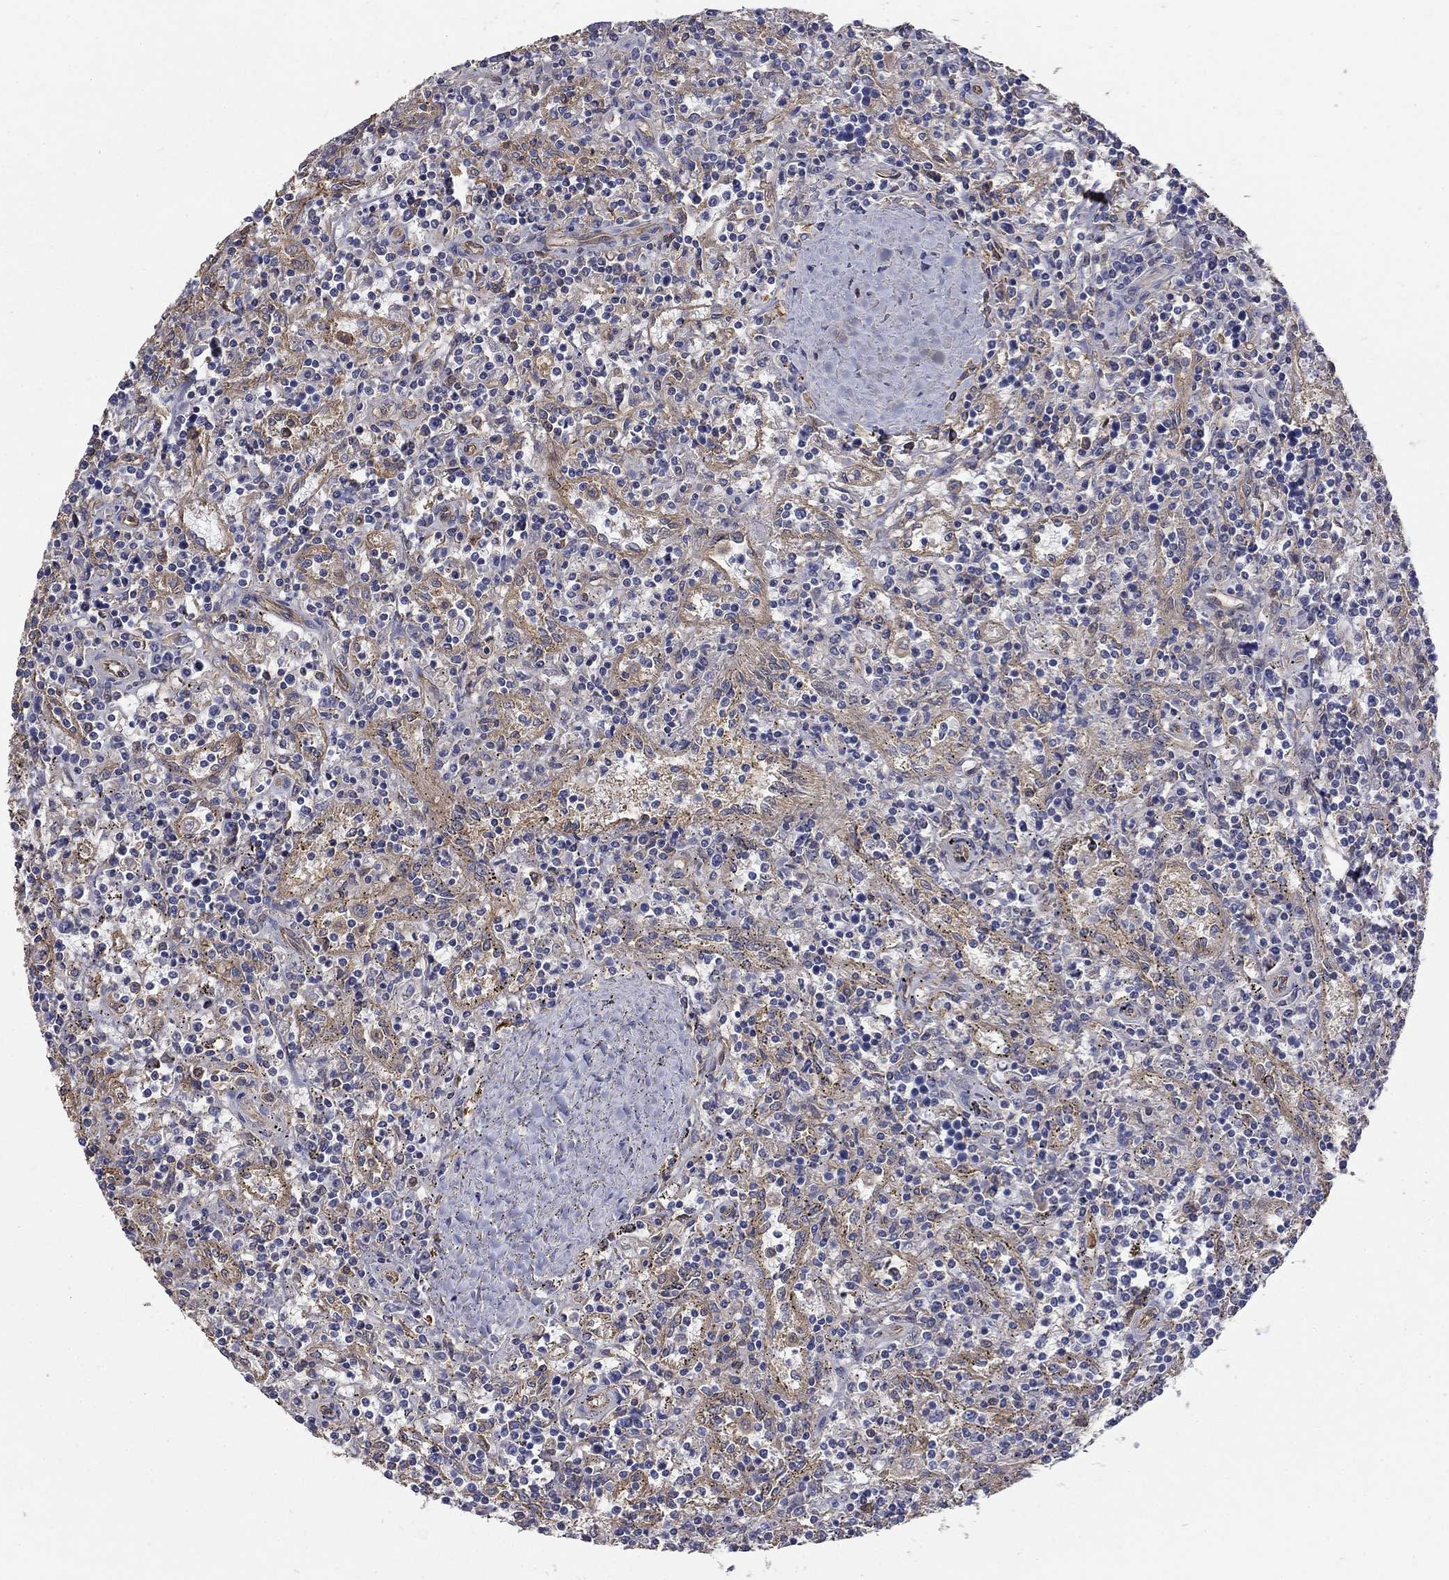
{"staining": {"intensity": "weak", "quantity": "25%-75%", "location": "cytoplasmic/membranous"}, "tissue": "lymphoma", "cell_type": "Tumor cells", "image_type": "cancer", "snomed": [{"axis": "morphology", "description": "Malignant lymphoma, non-Hodgkin's type, Low grade"}, {"axis": "topography", "description": "Spleen"}], "caption": "Immunohistochemical staining of malignant lymphoma, non-Hodgkin's type (low-grade) exhibits low levels of weak cytoplasmic/membranous protein staining in approximately 25%-75% of tumor cells.", "gene": "DPYSL2", "patient": {"sex": "male", "age": 62}}